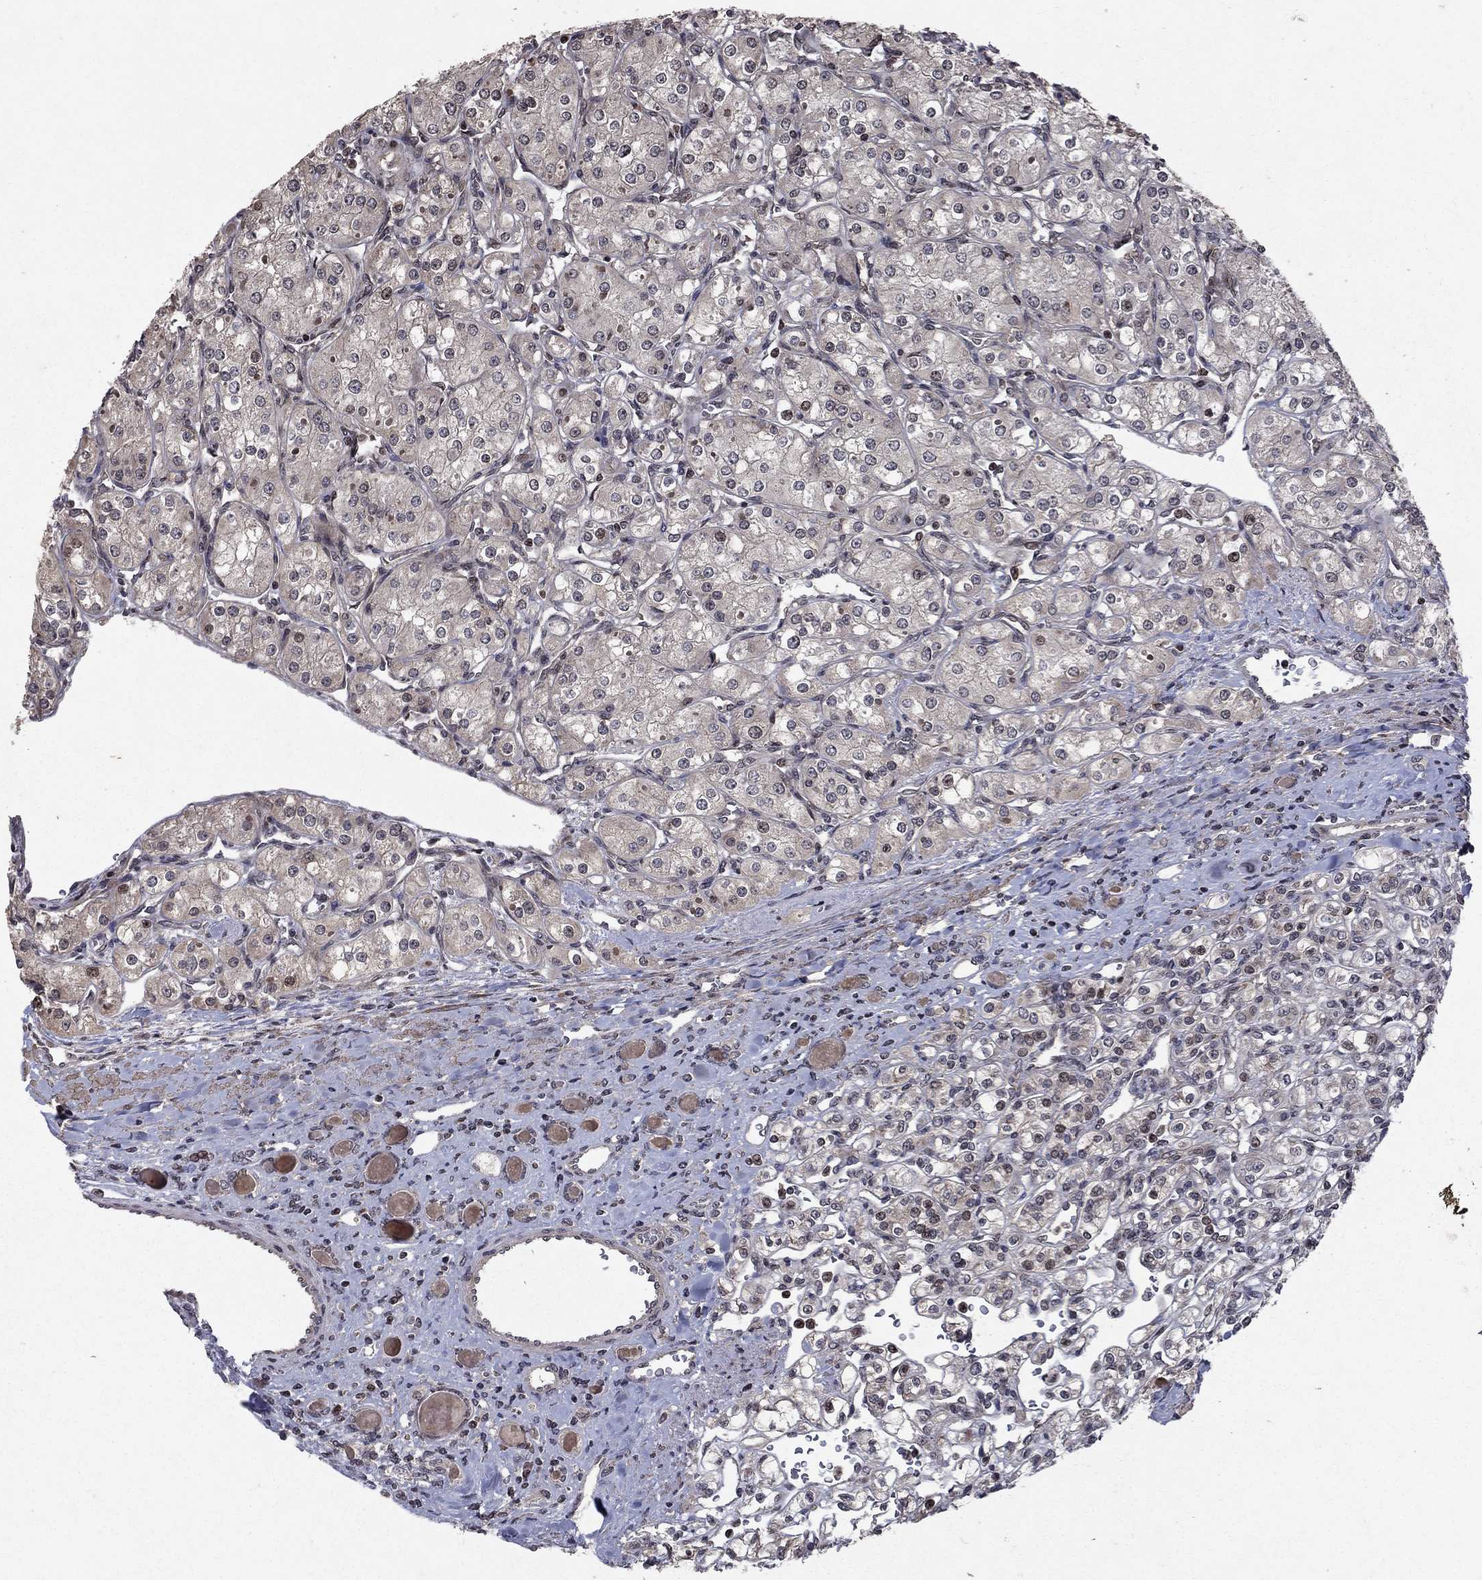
{"staining": {"intensity": "negative", "quantity": "none", "location": "none"}, "tissue": "renal cancer", "cell_type": "Tumor cells", "image_type": "cancer", "snomed": [{"axis": "morphology", "description": "Adenocarcinoma, NOS"}, {"axis": "topography", "description": "Kidney"}], "caption": "The IHC histopathology image has no significant staining in tumor cells of renal cancer (adenocarcinoma) tissue.", "gene": "SORBS1", "patient": {"sex": "male", "age": 77}}